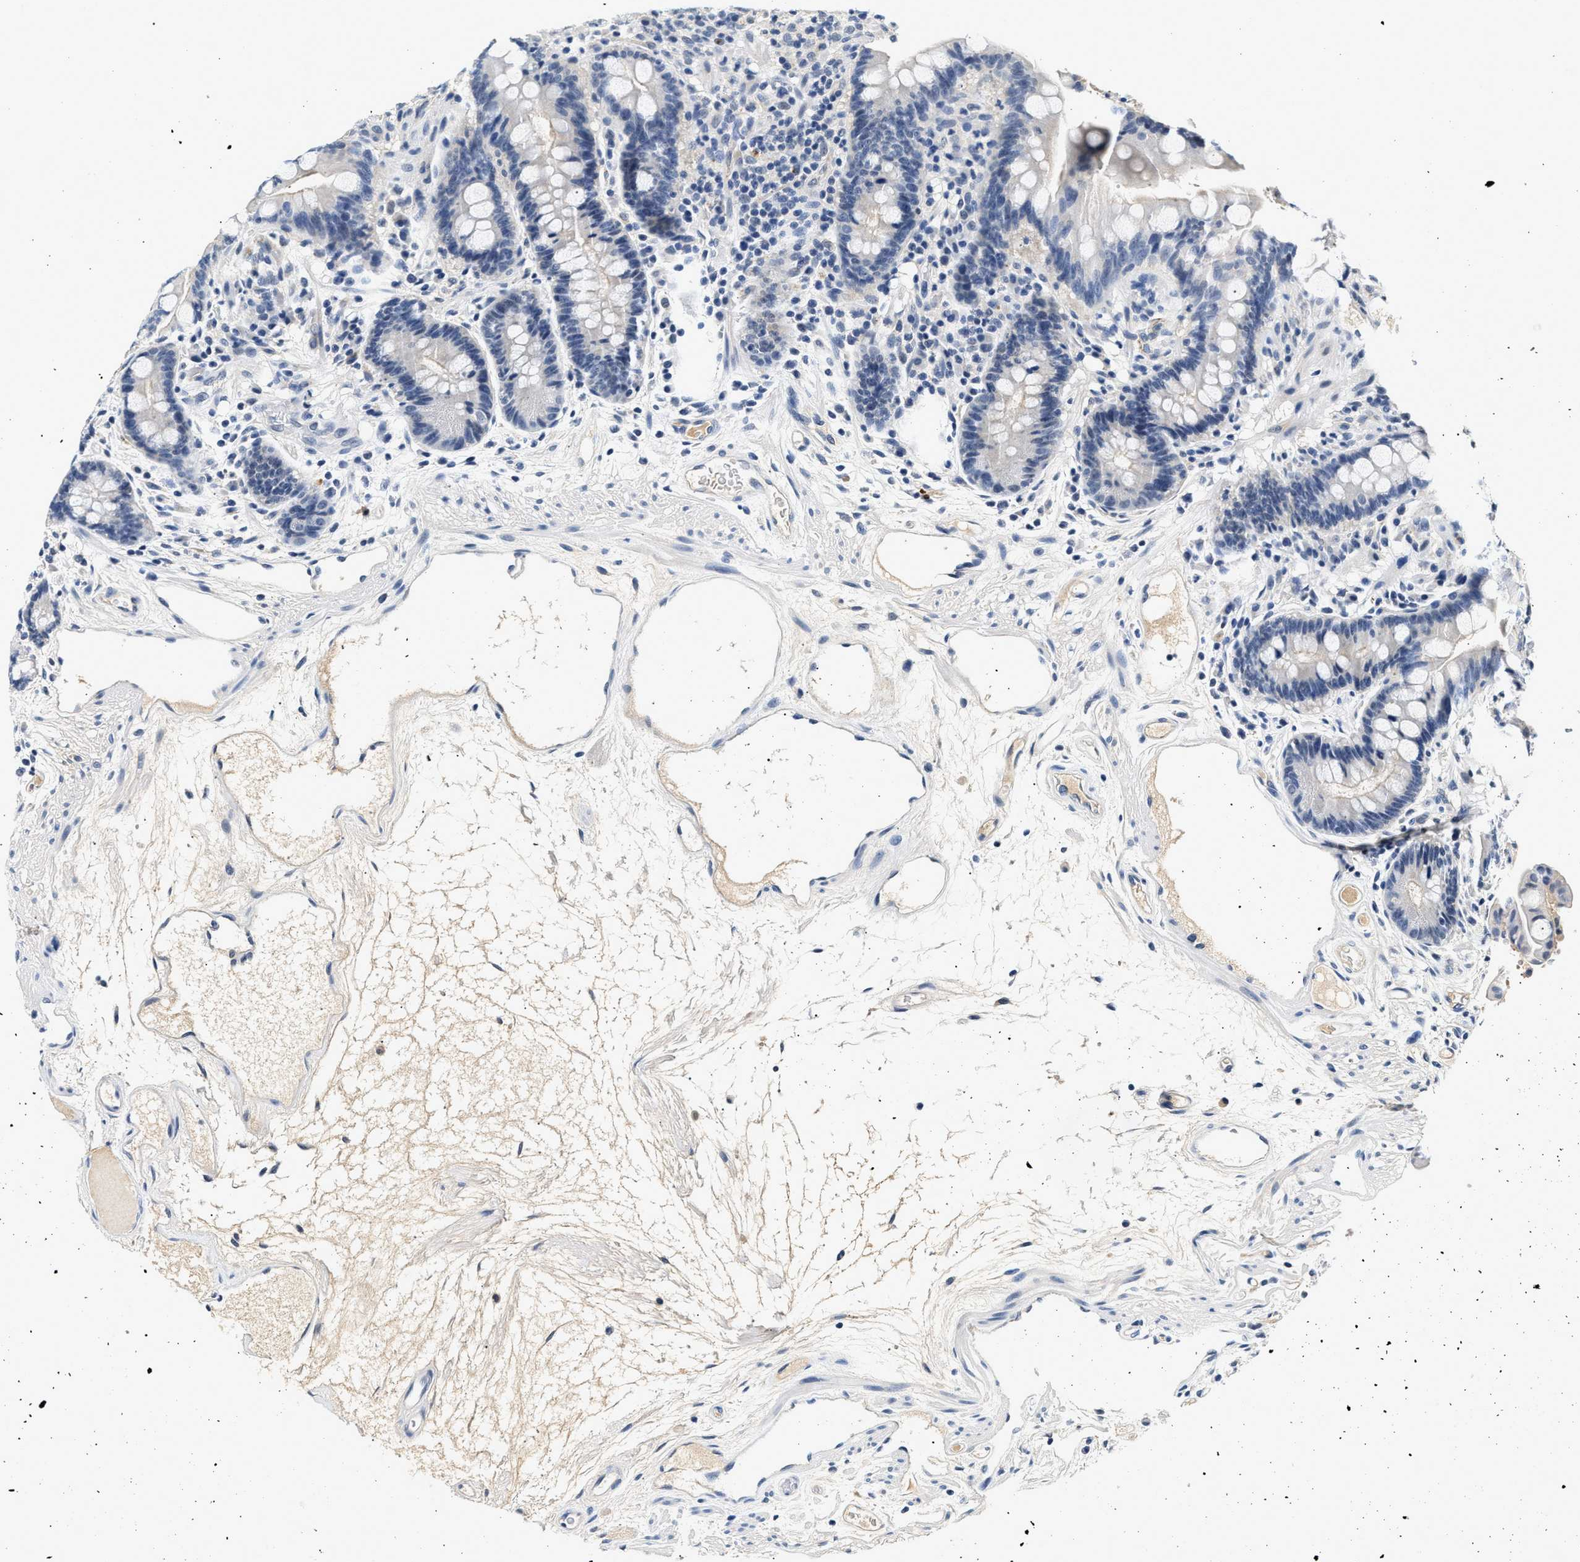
{"staining": {"intensity": "negative", "quantity": "none", "location": "none"}, "tissue": "colon", "cell_type": "Endothelial cells", "image_type": "normal", "snomed": [{"axis": "morphology", "description": "Normal tissue, NOS"}, {"axis": "topography", "description": "Colon"}], "caption": "Immunohistochemistry of normal colon exhibits no positivity in endothelial cells. (DAB (3,3'-diaminobenzidine) IHC with hematoxylin counter stain).", "gene": "MED22", "patient": {"sex": "male", "age": 73}}